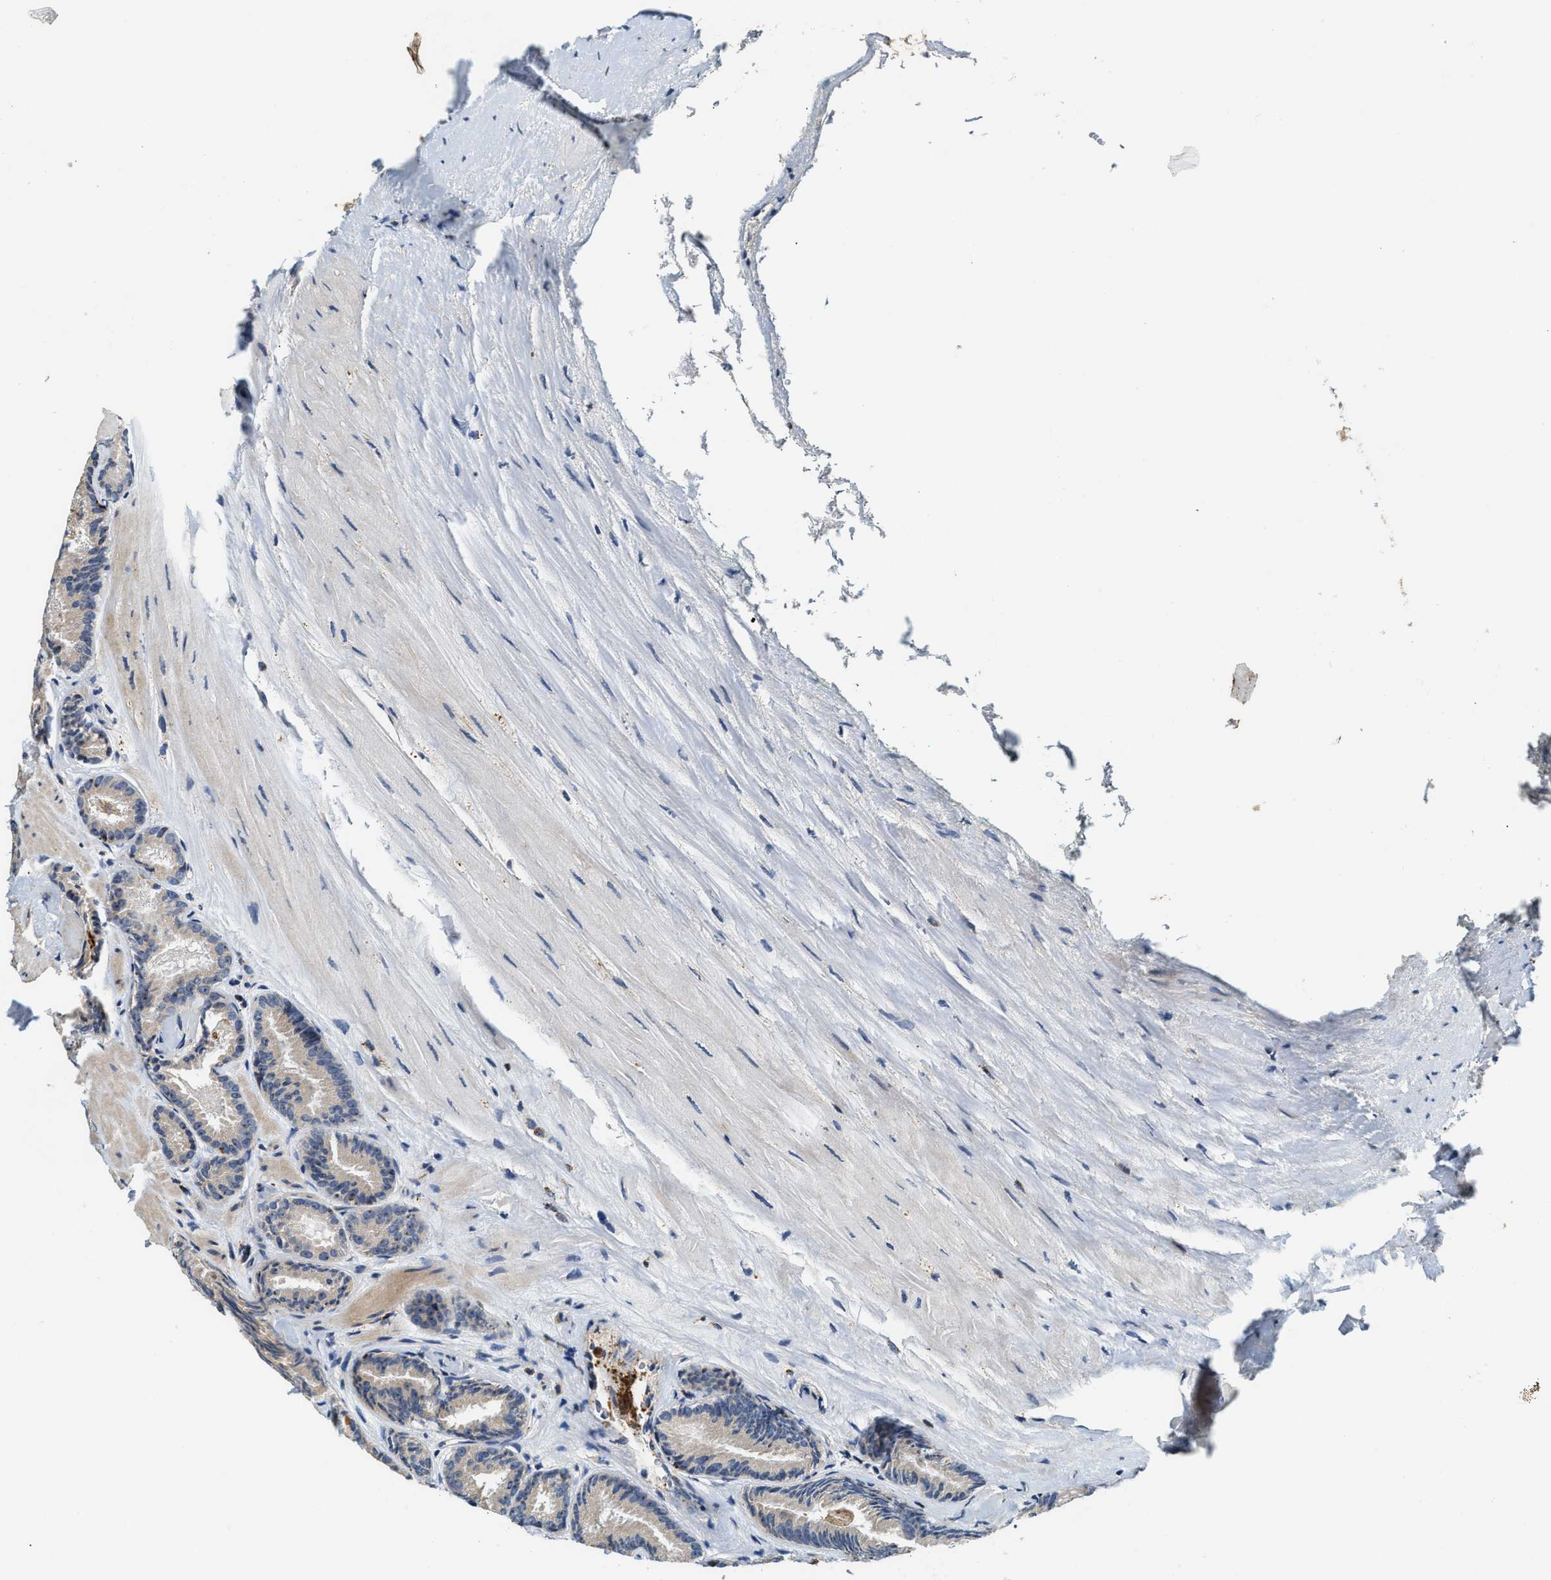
{"staining": {"intensity": "weak", "quantity": ">75%", "location": "cytoplasmic/membranous"}, "tissue": "prostate cancer", "cell_type": "Tumor cells", "image_type": "cancer", "snomed": [{"axis": "morphology", "description": "Adenocarcinoma, Low grade"}, {"axis": "topography", "description": "Prostate"}], "caption": "This is a photomicrograph of immunohistochemistry staining of prostate cancer, which shows weak expression in the cytoplasmic/membranous of tumor cells.", "gene": "SNX5", "patient": {"sex": "male", "age": 51}}